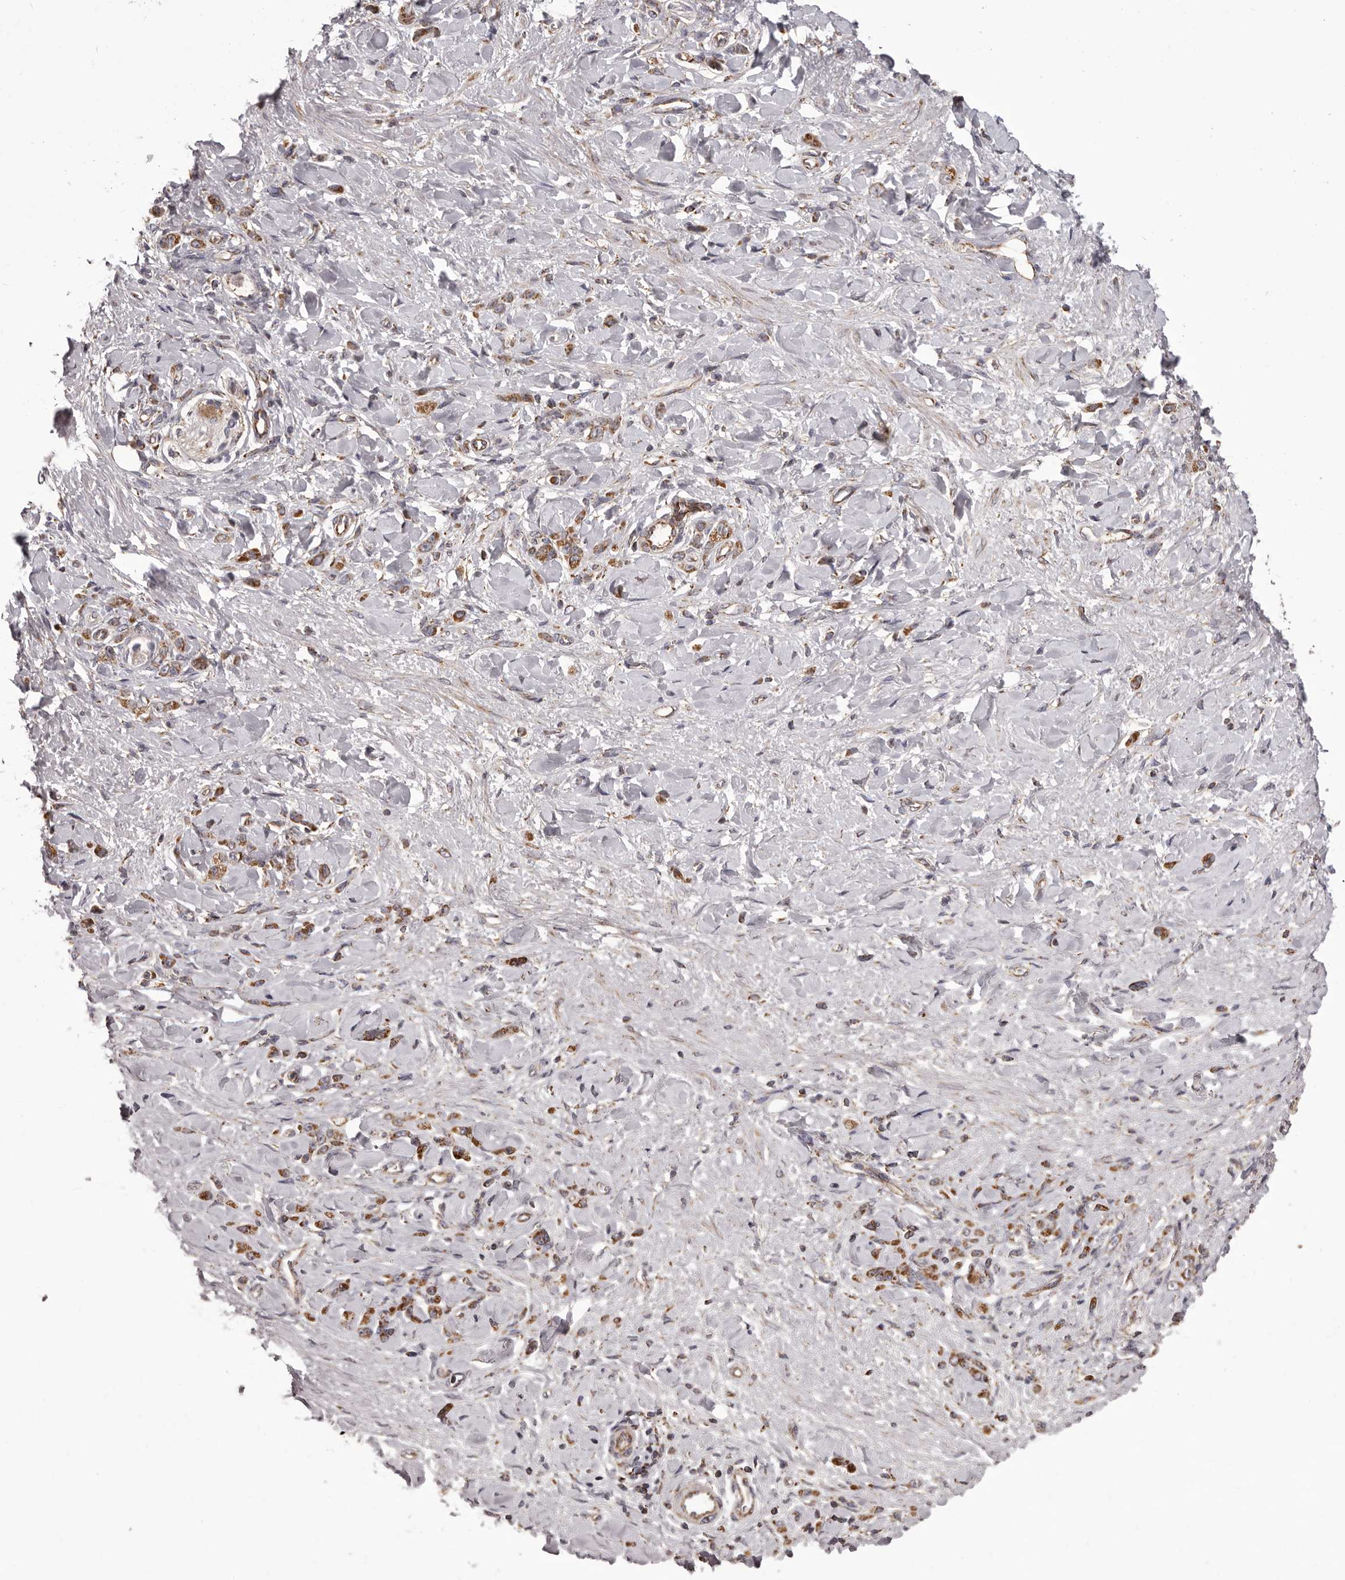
{"staining": {"intensity": "moderate", "quantity": ">75%", "location": "cytoplasmic/membranous"}, "tissue": "stomach cancer", "cell_type": "Tumor cells", "image_type": "cancer", "snomed": [{"axis": "morphology", "description": "Normal tissue, NOS"}, {"axis": "morphology", "description": "Adenocarcinoma, NOS"}, {"axis": "topography", "description": "Stomach"}], "caption": "The immunohistochemical stain highlights moderate cytoplasmic/membranous positivity in tumor cells of stomach adenocarcinoma tissue.", "gene": "CHRM2", "patient": {"sex": "male", "age": 82}}